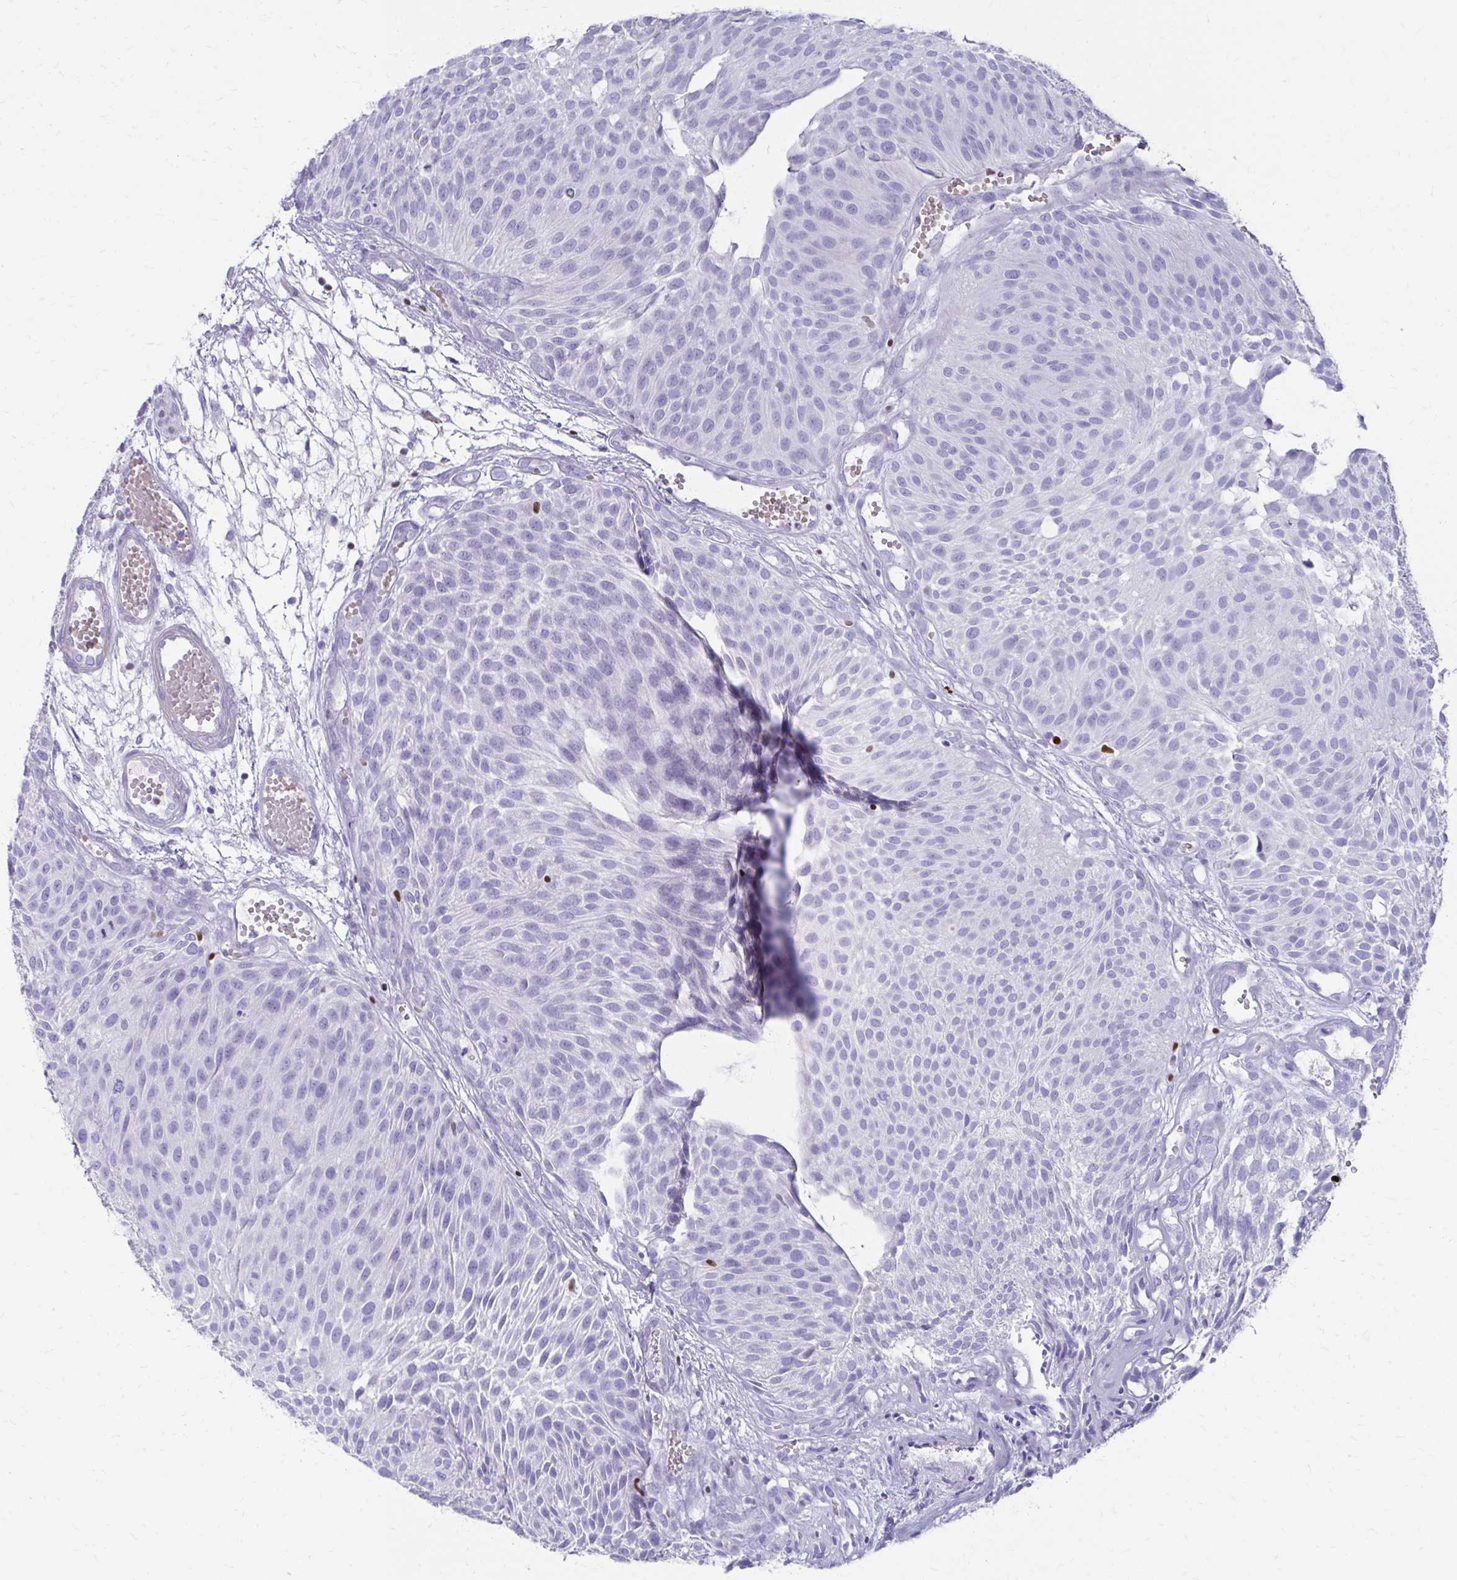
{"staining": {"intensity": "negative", "quantity": "none", "location": "none"}, "tissue": "urothelial cancer", "cell_type": "Tumor cells", "image_type": "cancer", "snomed": [{"axis": "morphology", "description": "Urothelial carcinoma, NOS"}, {"axis": "topography", "description": "Urinary bladder"}], "caption": "The image demonstrates no significant expression in tumor cells of transitional cell carcinoma.", "gene": "RUNX3", "patient": {"sex": "male", "age": 84}}